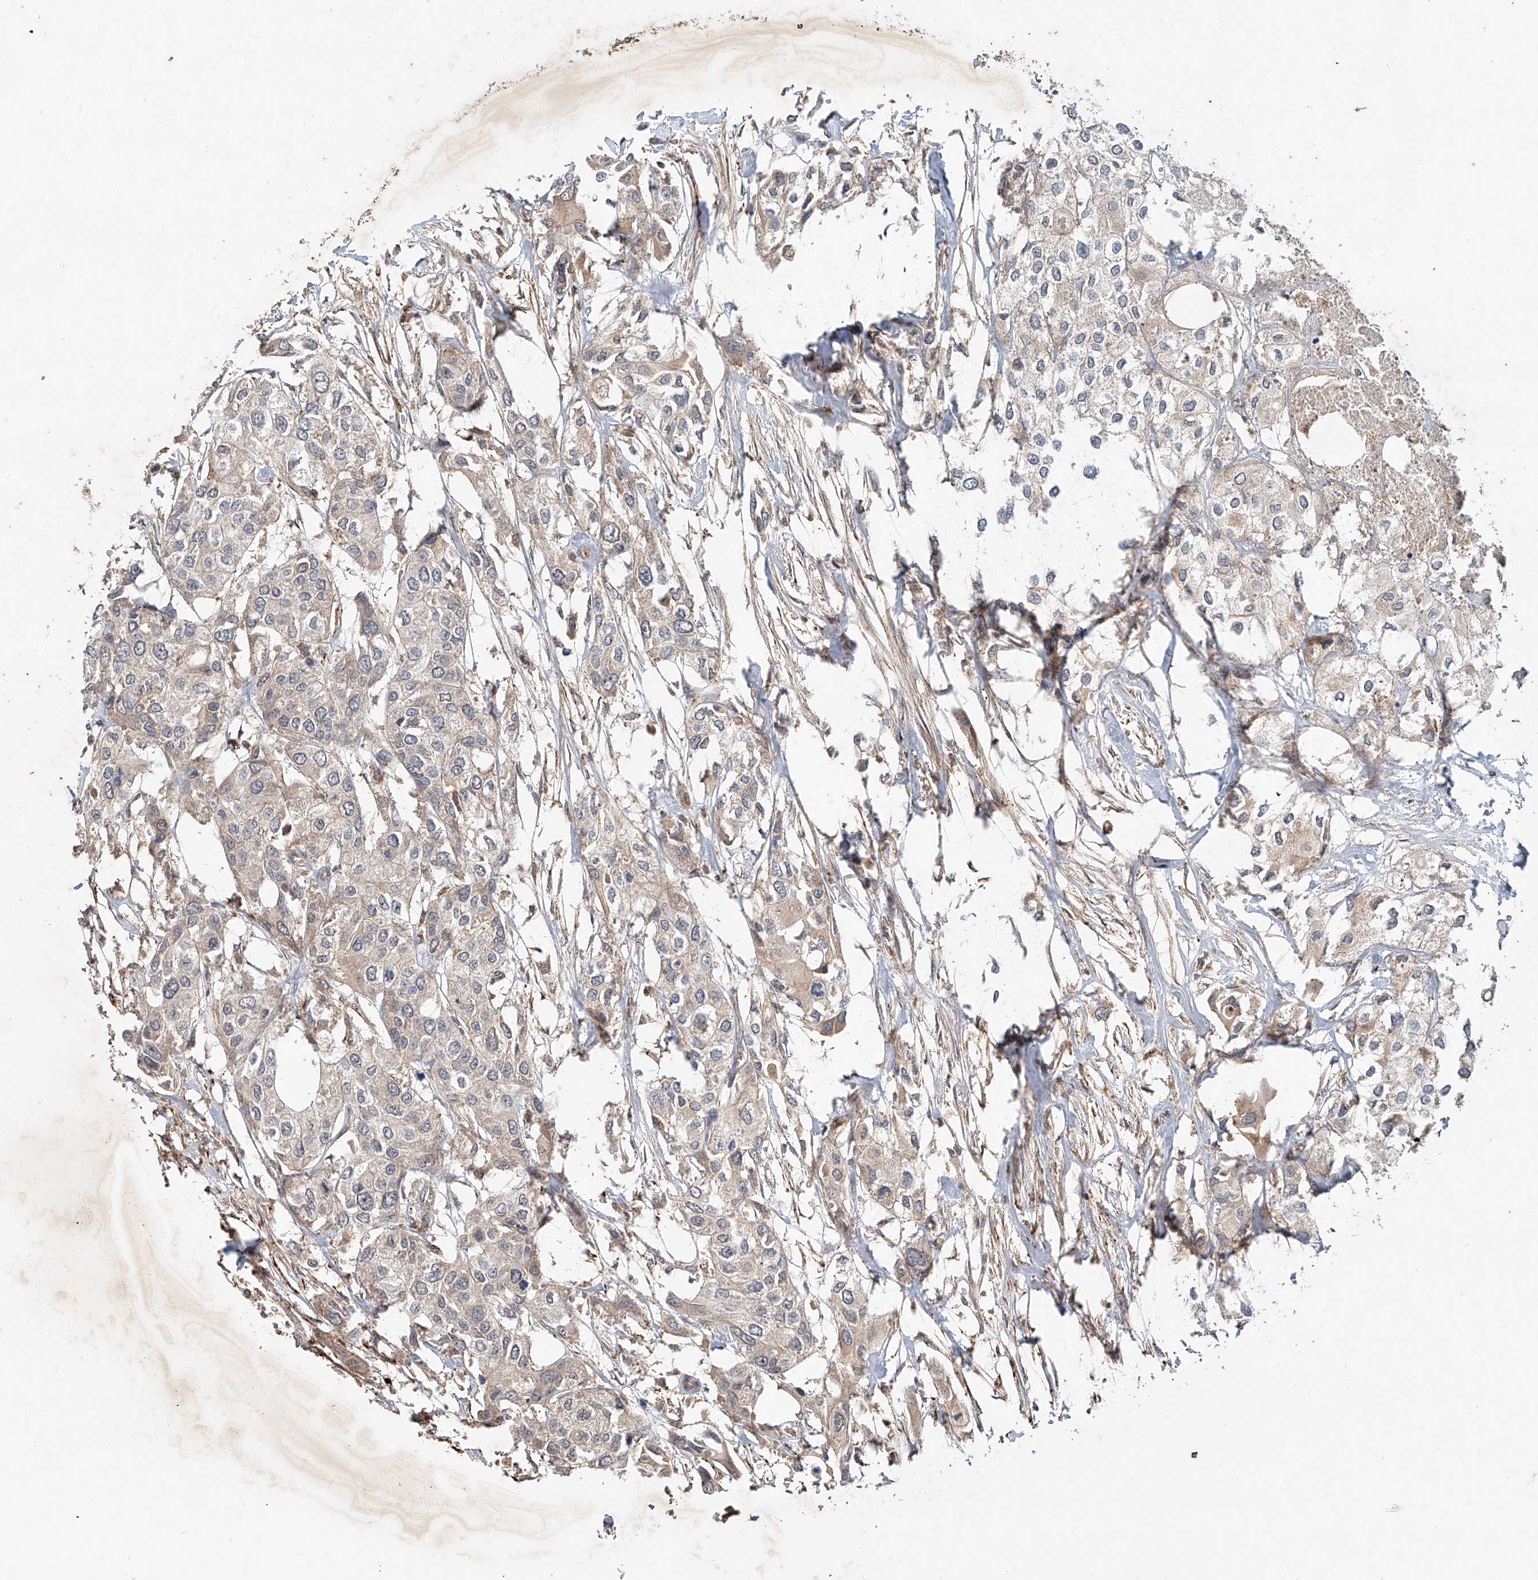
{"staining": {"intensity": "weak", "quantity": "<25%", "location": "cytoplasmic/membranous"}, "tissue": "urothelial cancer", "cell_type": "Tumor cells", "image_type": "cancer", "snomed": [{"axis": "morphology", "description": "Urothelial carcinoma, High grade"}, {"axis": "topography", "description": "Urinary bladder"}], "caption": "High power microscopy photomicrograph of an immunohistochemistry image of urothelial cancer, revealing no significant positivity in tumor cells. (Immunohistochemistry (ihc), brightfield microscopy, high magnification).", "gene": "IER5", "patient": {"sex": "male", "age": 64}}